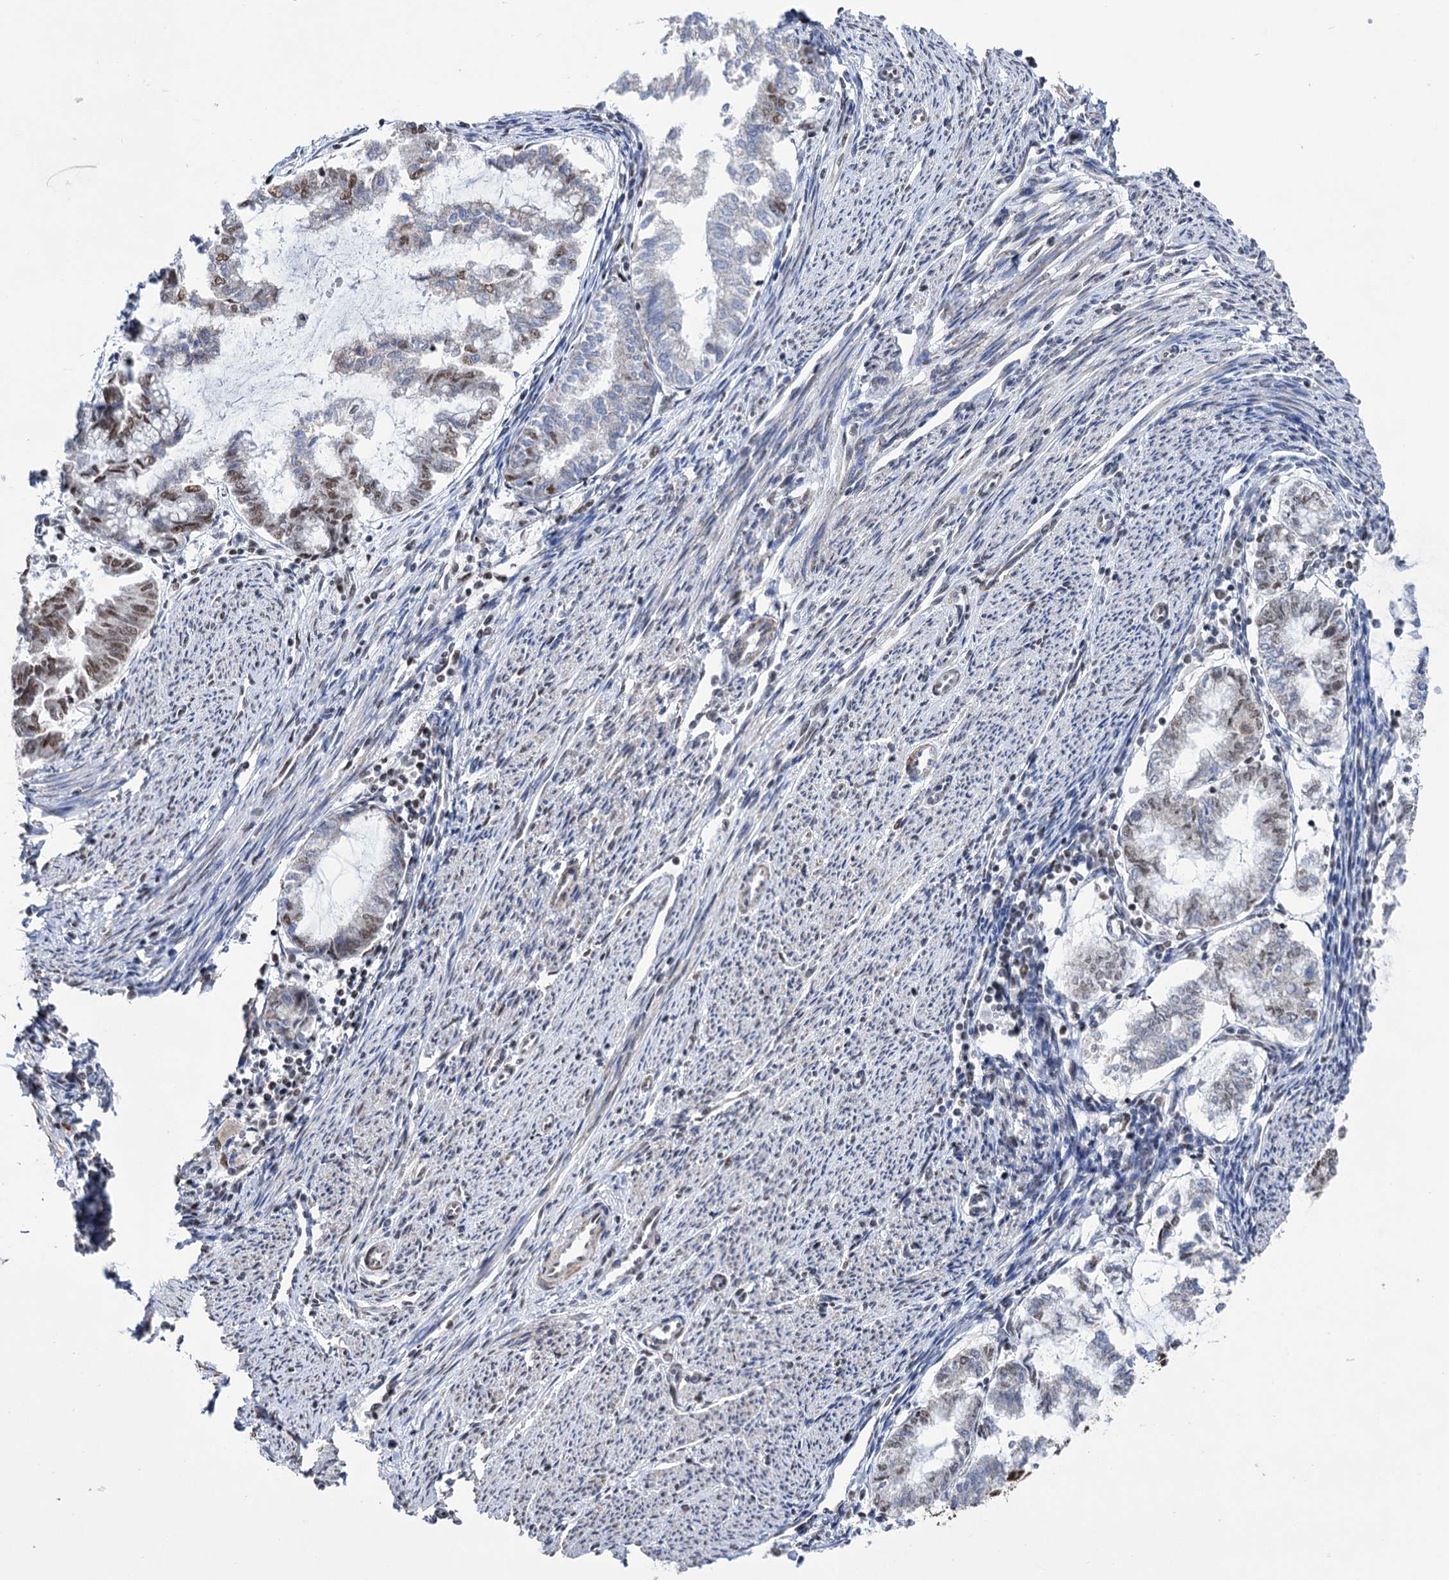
{"staining": {"intensity": "moderate", "quantity": "<25%", "location": "nuclear"}, "tissue": "endometrial cancer", "cell_type": "Tumor cells", "image_type": "cancer", "snomed": [{"axis": "morphology", "description": "Adenocarcinoma, NOS"}, {"axis": "topography", "description": "Endometrium"}], "caption": "Adenocarcinoma (endometrial) tissue shows moderate nuclear positivity in about <25% of tumor cells, visualized by immunohistochemistry. Nuclei are stained in blue.", "gene": "ABHD10", "patient": {"sex": "female", "age": 79}}